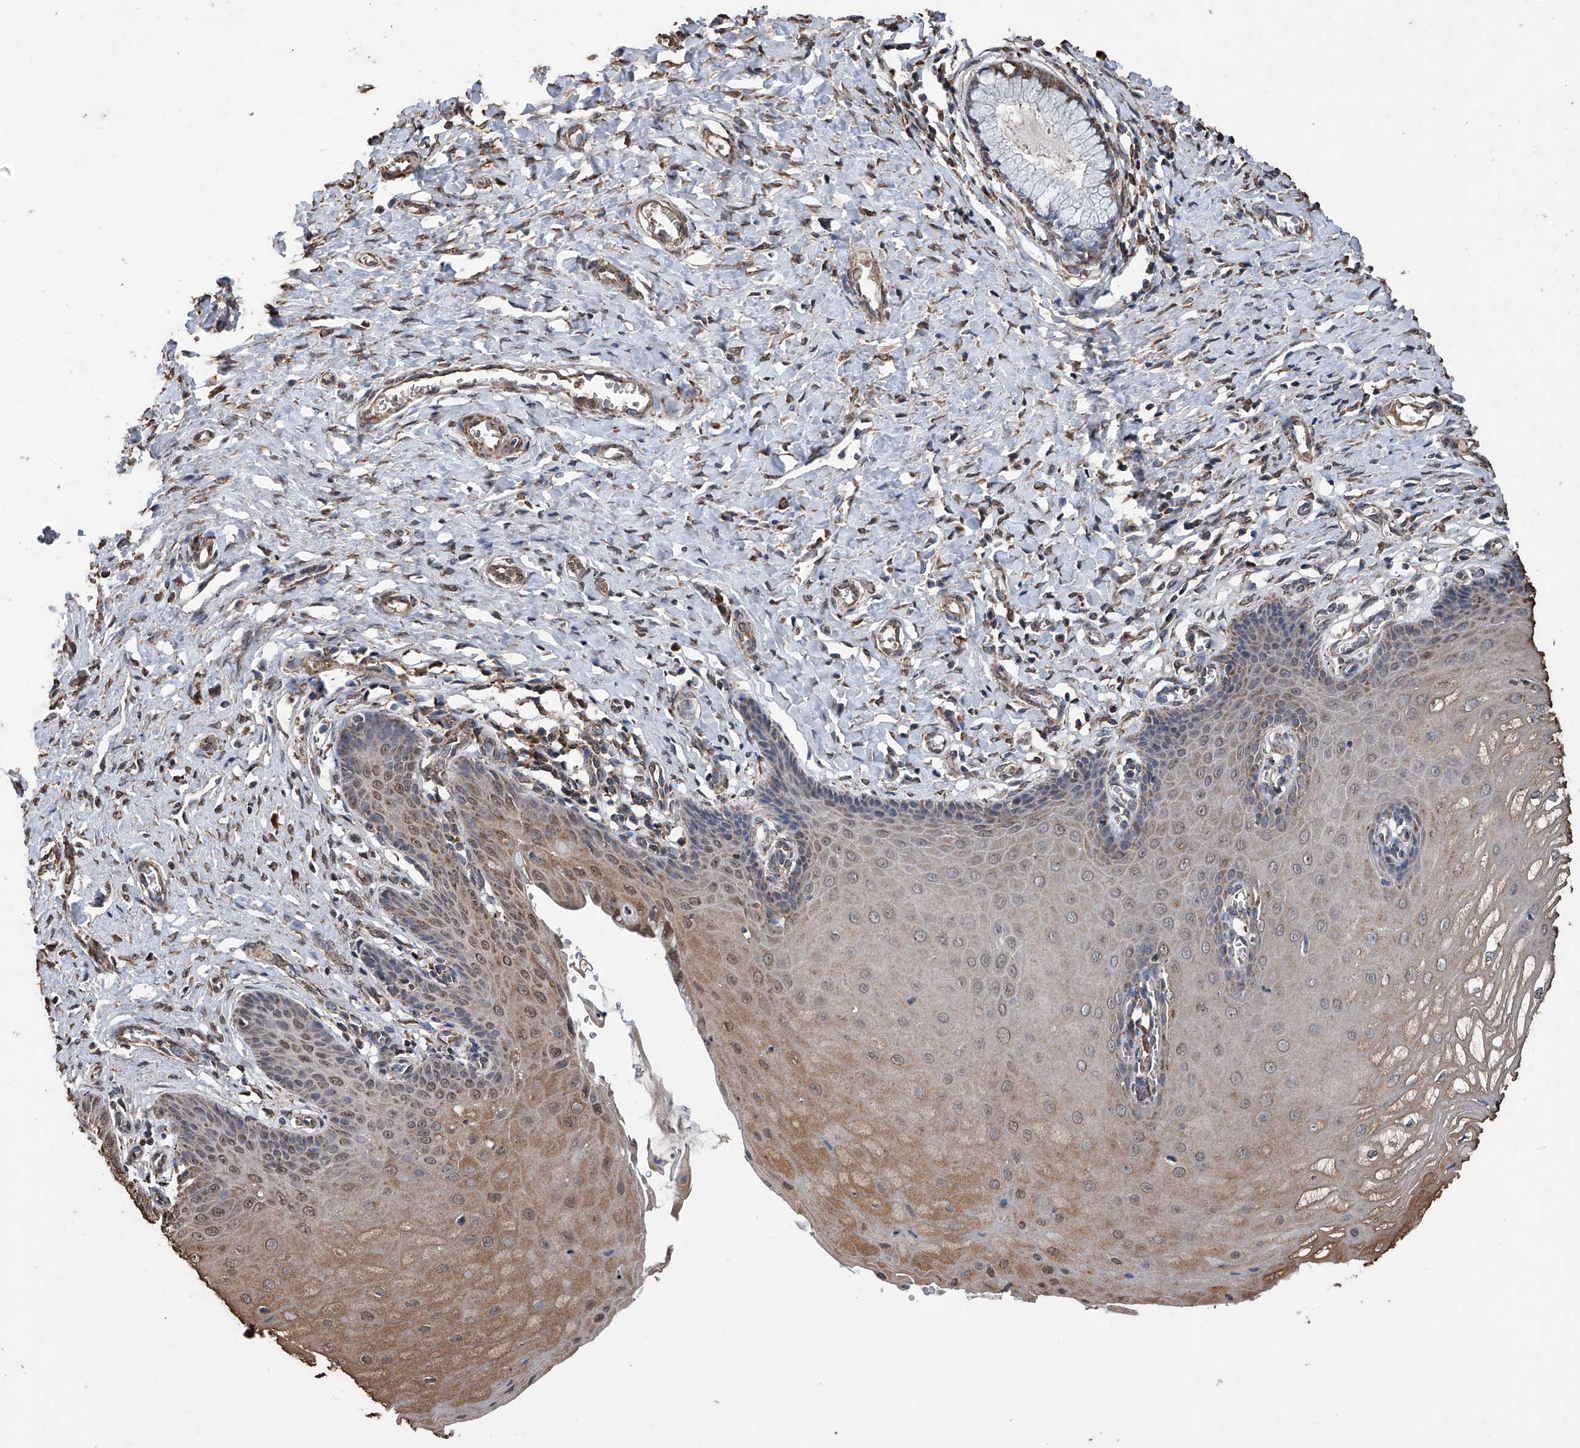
{"staining": {"intensity": "moderate", "quantity": "25%-75%", "location": "cytoplasmic/membranous"}, "tissue": "cervix", "cell_type": "Glandular cells", "image_type": "normal", "snomed": [{"axis": "morphology", "description": "Normal tissue, NOS"}, {"axis": "topography", "description": "Cervix"}], "caption": "Normal cervix was stained to show a protein in brown. There is medium levels of moderate cytoplasmic/membranous staining in about 25%-75% of glandular cells. (DAB = brown stain, brightfield microscopy at high magnification).", "gene": "STARD7", "patient": {"sex": "female", "age": 55}}